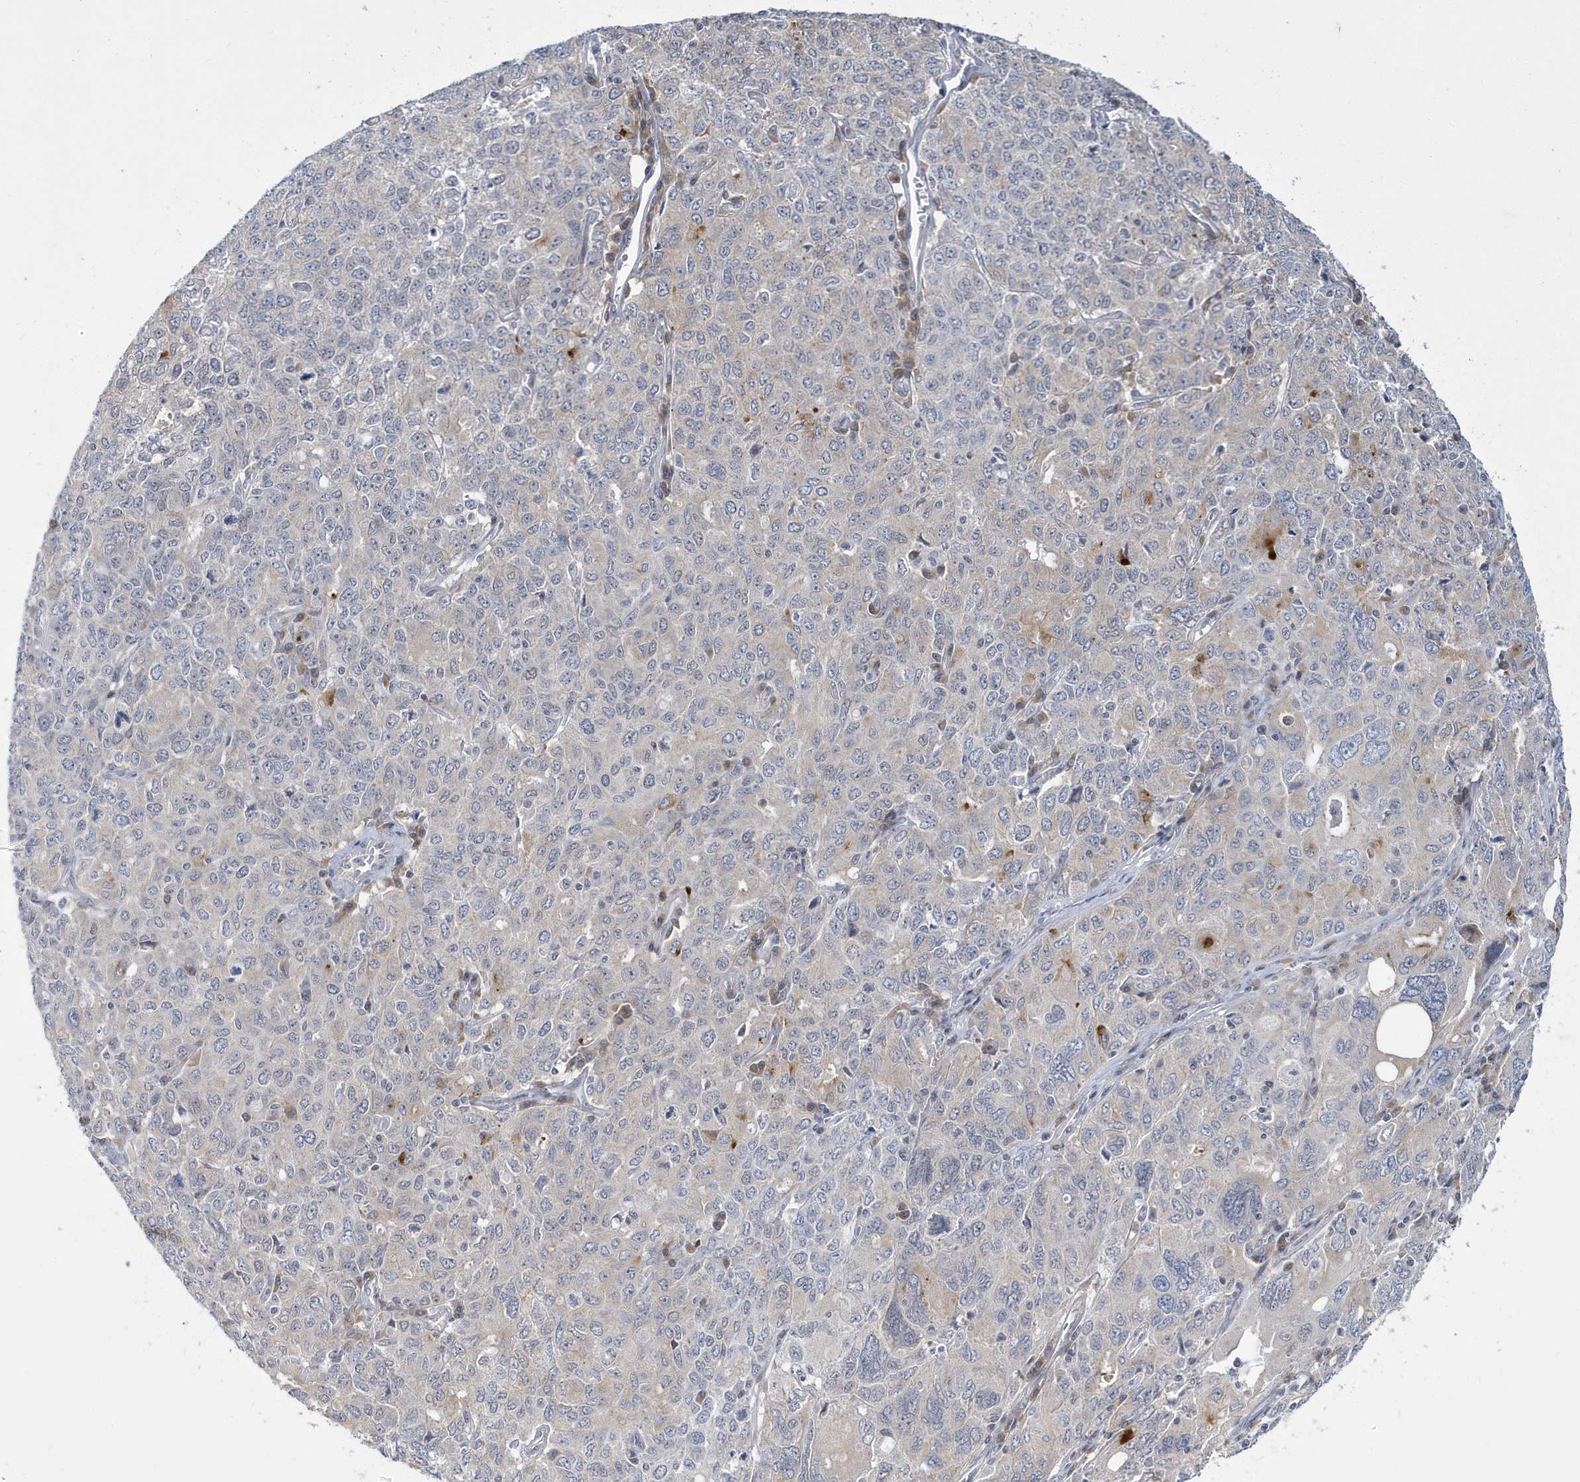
{"staining": {"intensity": "weak", "quantity": "<25%", "location": "cytoplasmic/membranous"}, "tissue": "ovarian cancer", "cell_type": "Tumor cells", "image_type": "cancer", "snomed": [{"axis": "morphology", "description": "Carcinoma, endometroid"}, {"axis": "topography", "description": "Ovary"}], "caption": "Image shows no significant protein staining in tumor cells of ovarian cancer (endometroid carcinoma).", "gene": "ZNF654", "patient": {"sex": "female", "age": 62}}